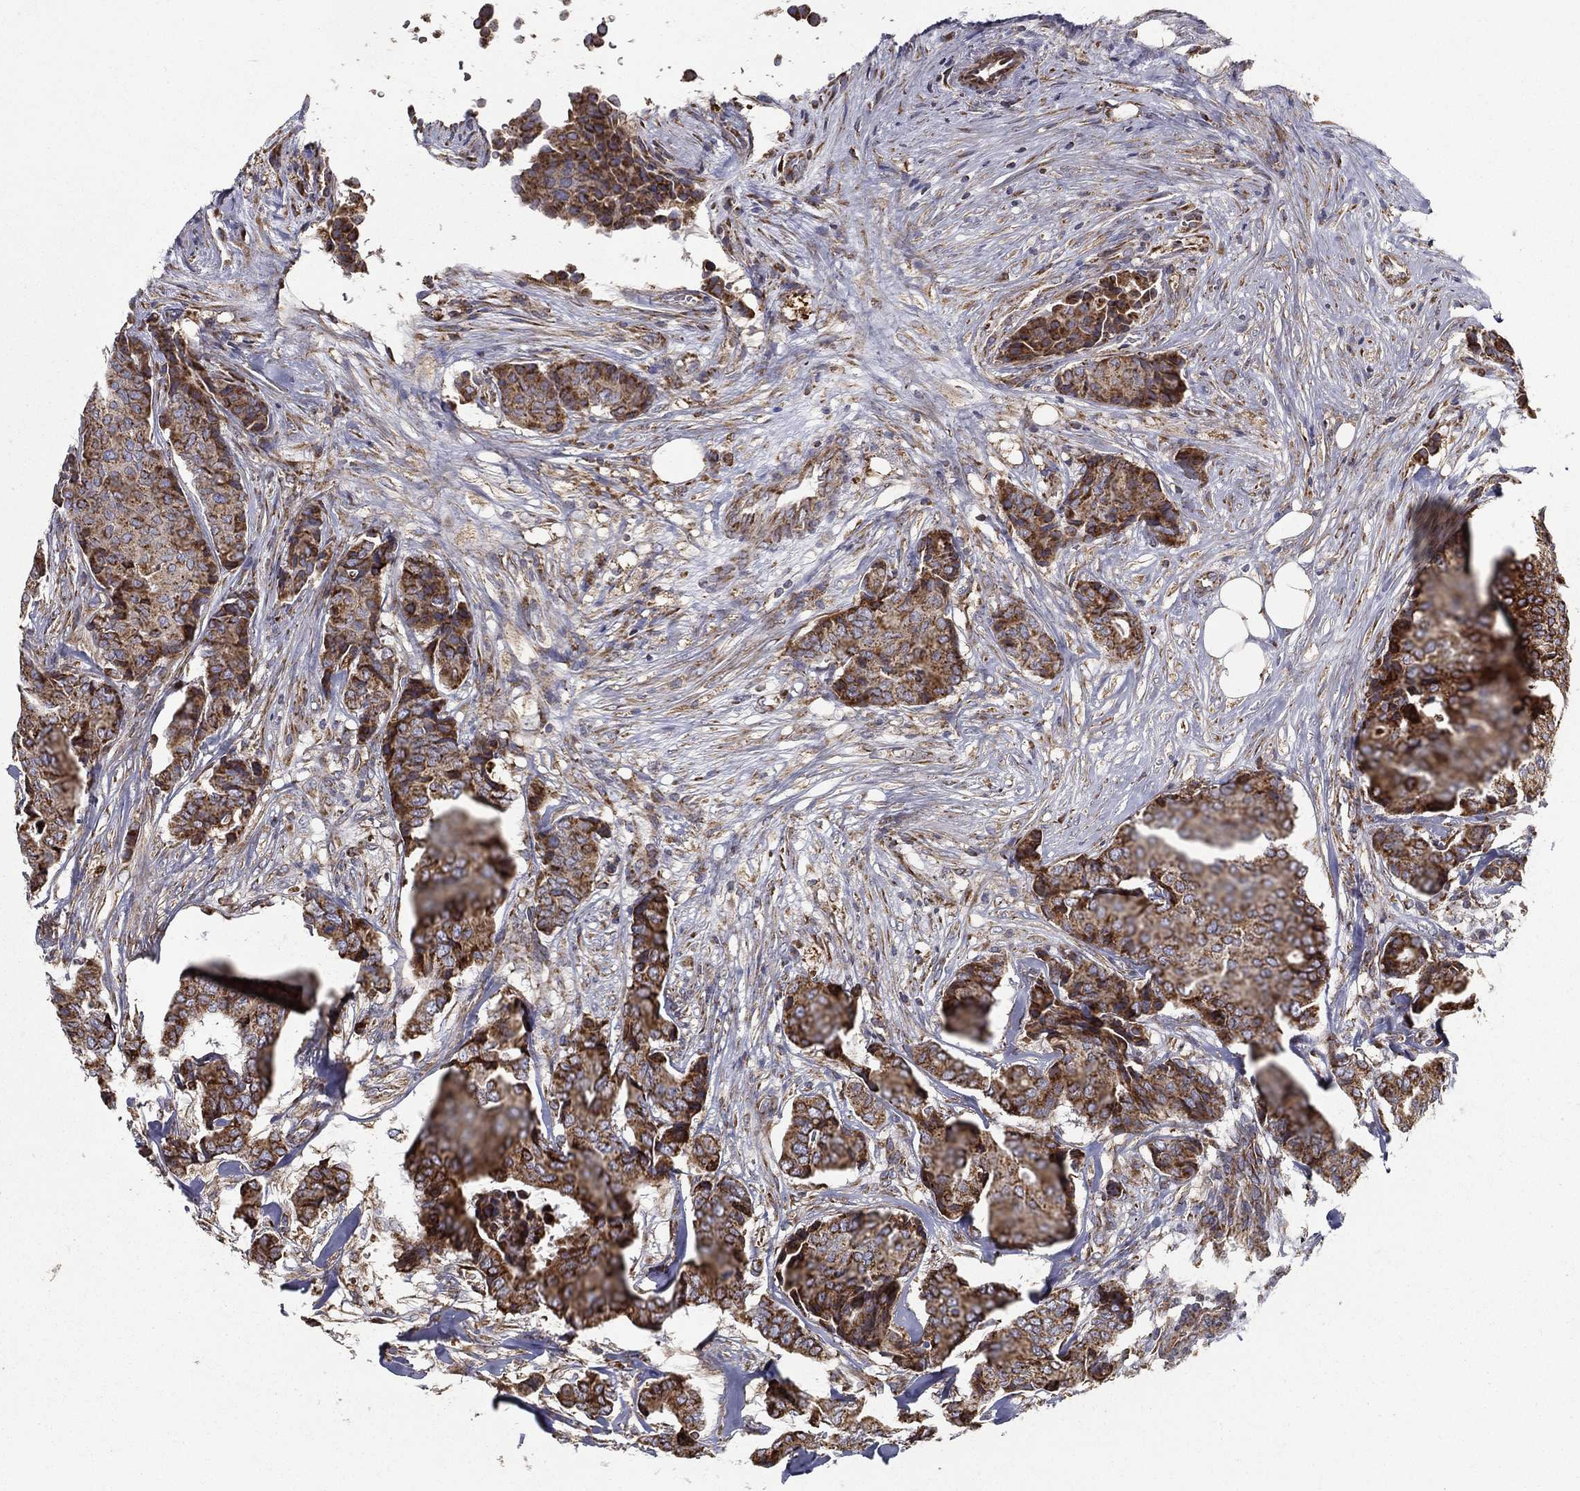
{"staining": {"intensity": "moderate", "quantity": ">75%", "location": "cytoplasmic/membranous"}, "tissue": "breast cancer", "cell_type": "Tumor cells", "image_type": "cancer", "snomed": [{"axis": "morphology", "description": "Duct carcinoma"}, {"axis": "topography", "description": "Breast"}], "caption": "The immunohistochemical stain shows moderate cytoplasmic/membranous staining in tumor cells of breast cancer tissue. Immunohistochemistry (ihc) stains the protein of interest in brown and the nuclei are stained blue.", "gene": "MT-CYB", "patient": {"sex": "female", "age": 75}}